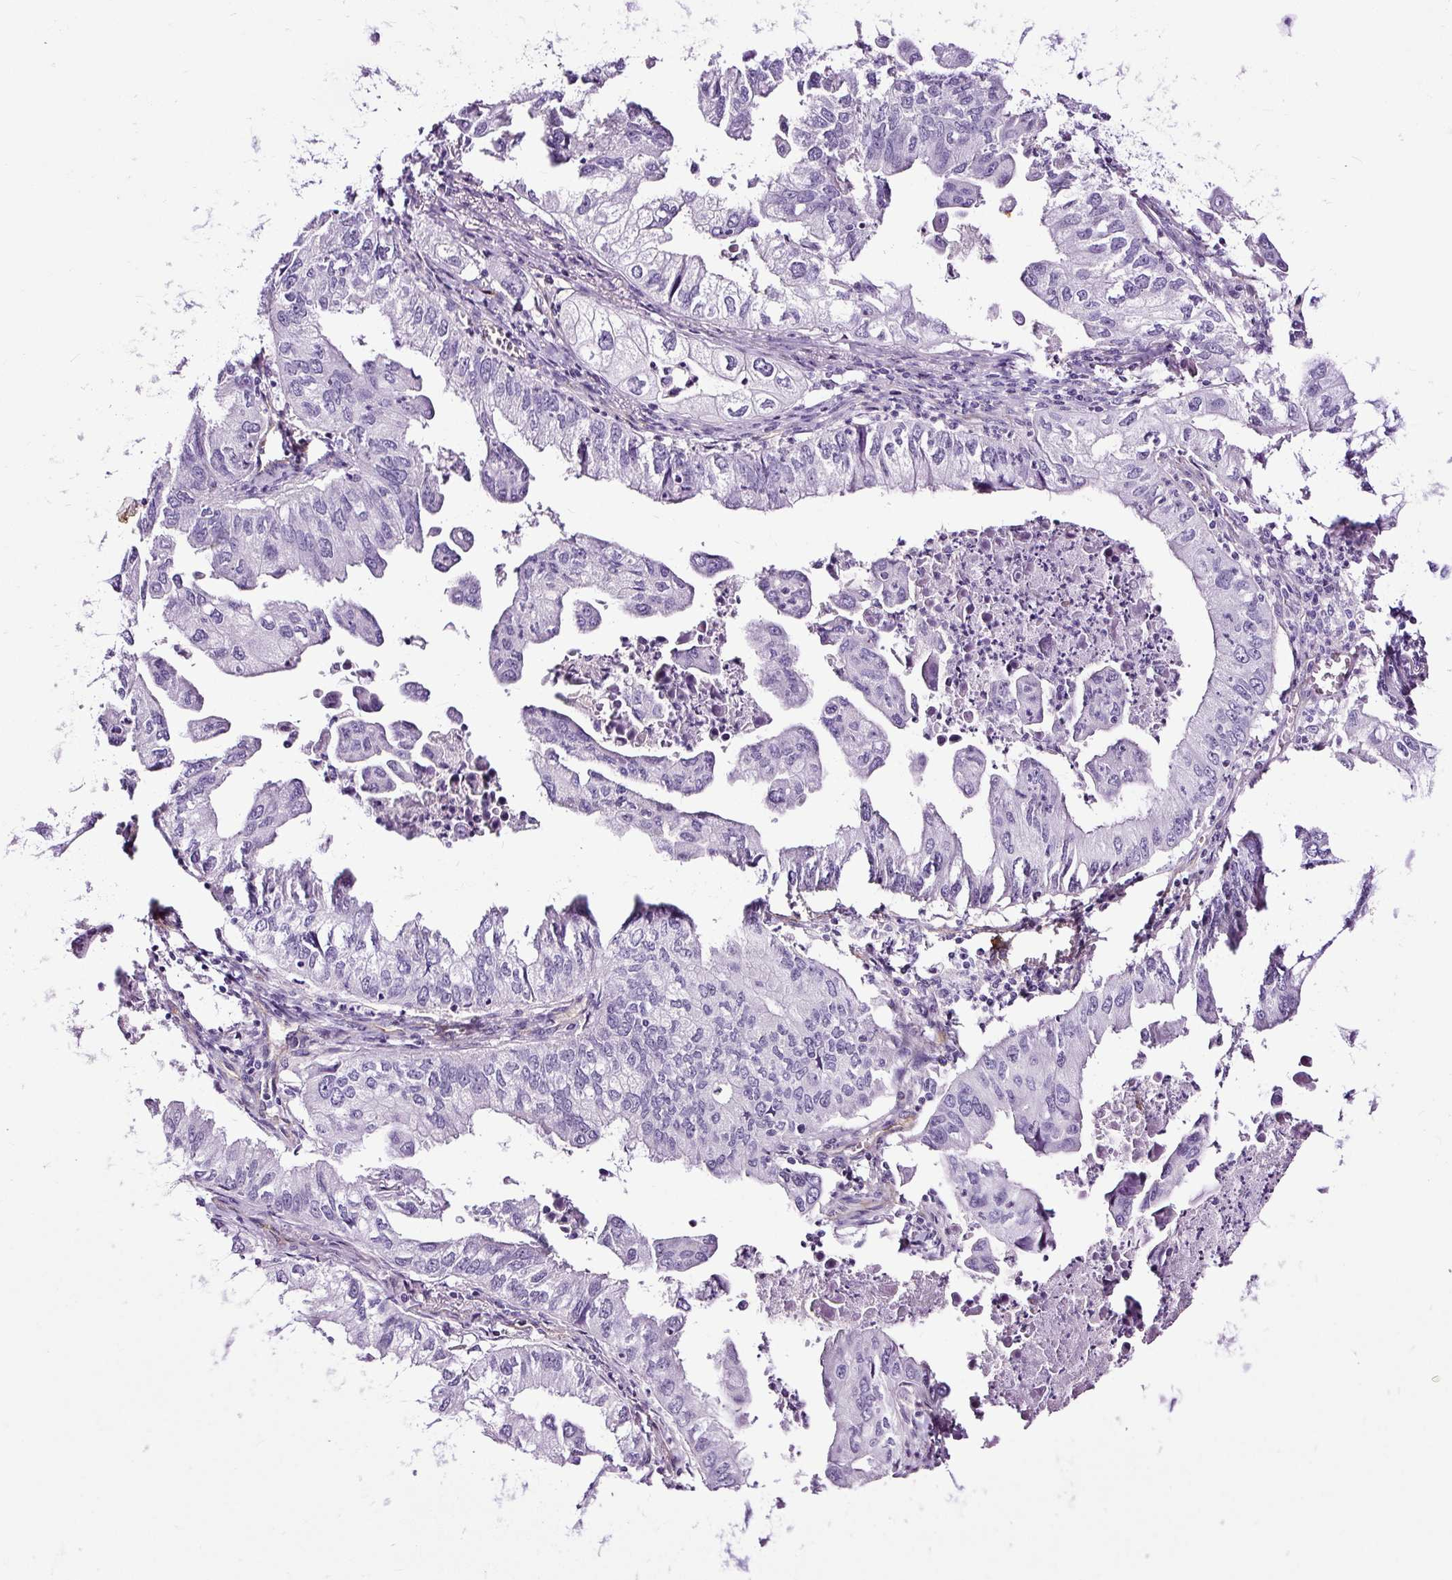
{"staining": {"intensity": "negative", "quantity": "none", "location": "none"}, "tissue": "lung cancer", "cell_type": "Tumor cells", "image_type": "cancer", "snomed": [{"axis": "morphology", "description": "Adenocarcinoma, NOS"}, {"axis": "topography", "description": "Lung"}], "caption": "This is an immunohistochemistry image of lung adenocarcinoma. There is no positivity in tumor cells.", "gene": "SLC7A8", "patient": {"sex": "male", "age": 48}}